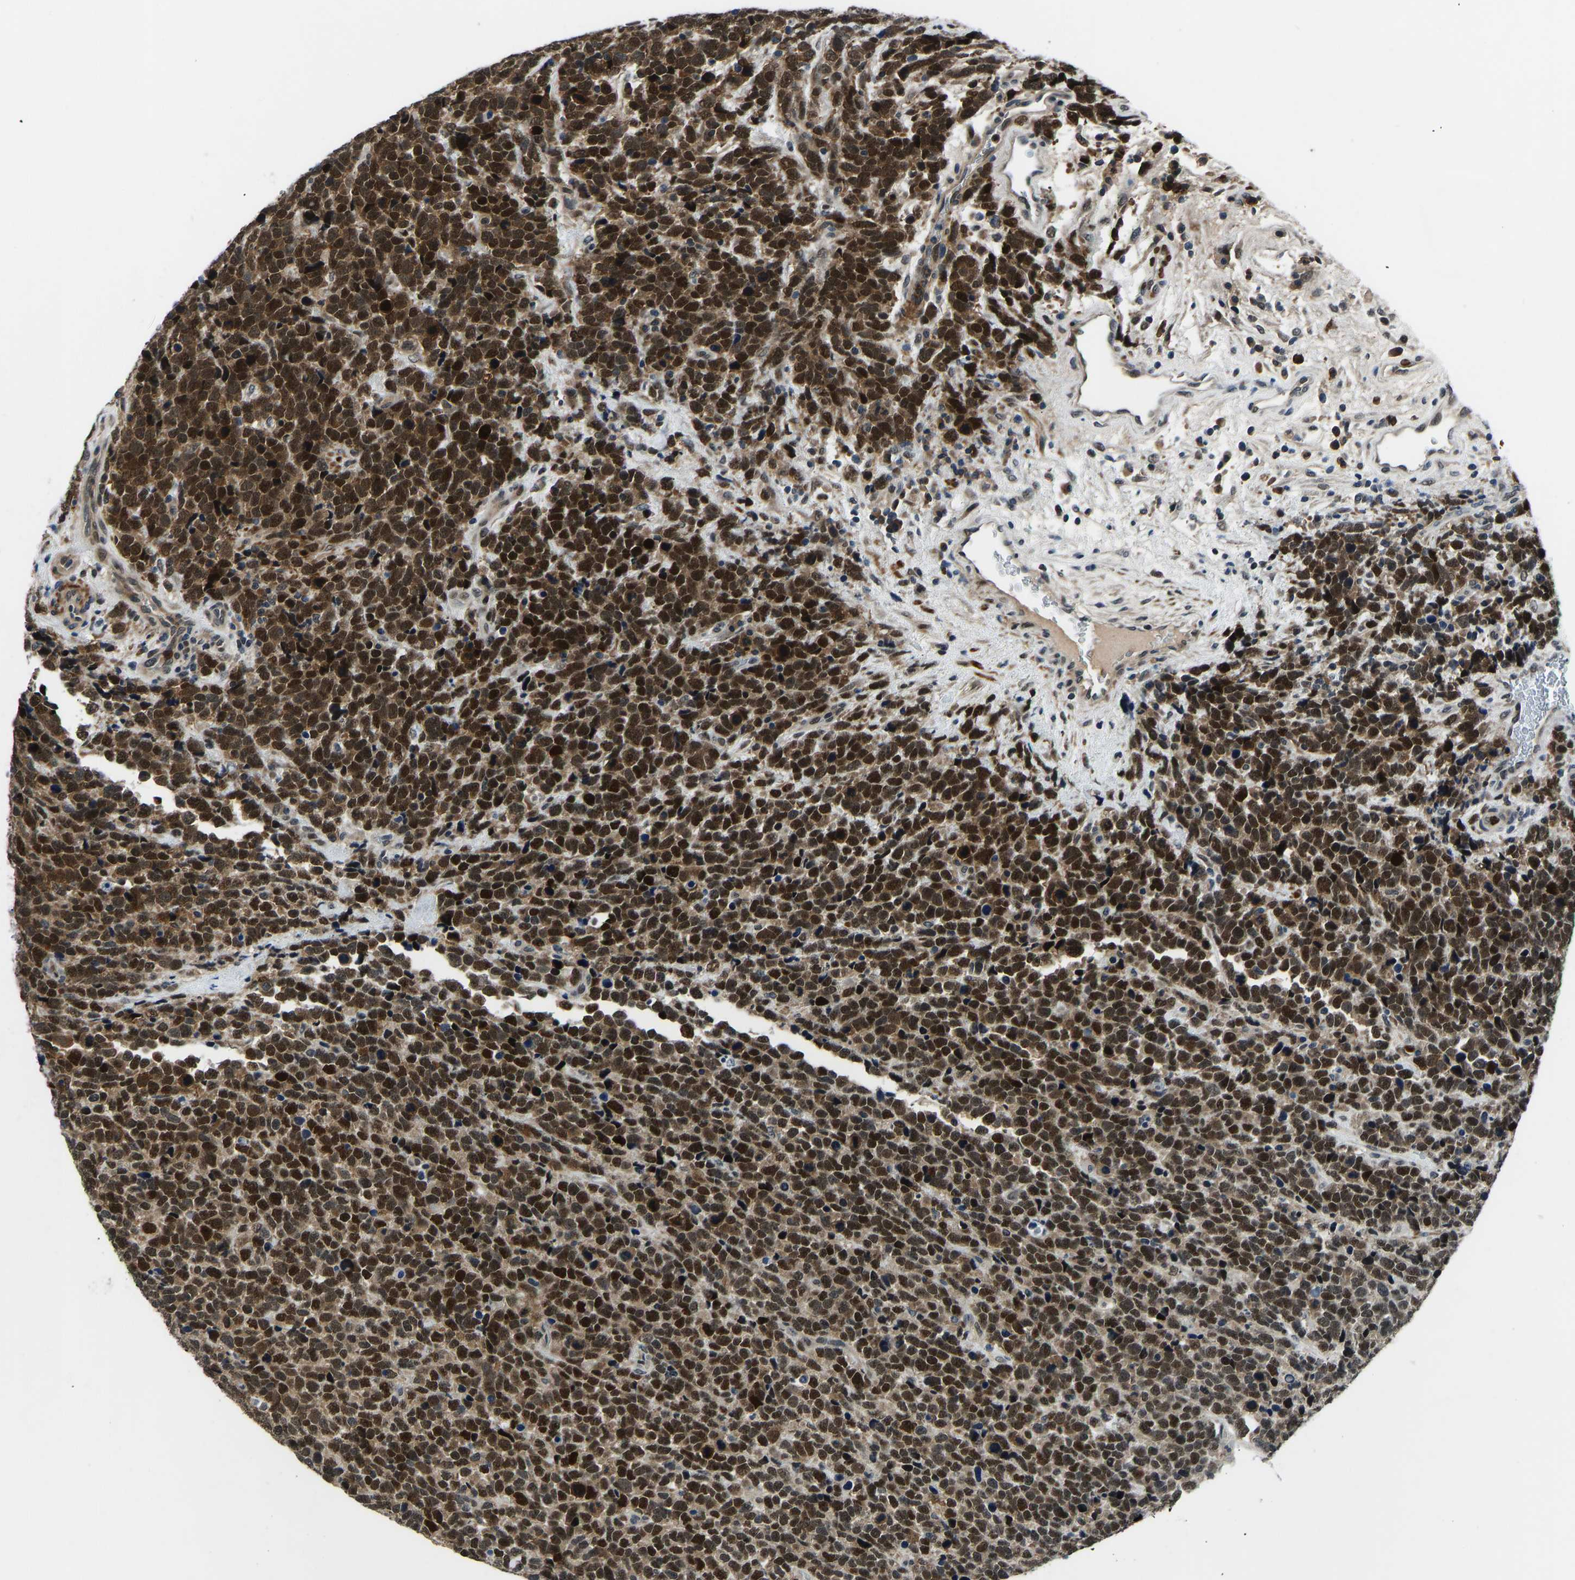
{"staining": {"intensity": "strong", "quantity": ">75%", "location": "cytoplasmic/membranous,nuclear"}, "tissue": "urothelial cancer", "cell_type": "Tumor cells", "image_type": "cancer", "snomed": [{"axis": "morphology", "description": "Urothelial carcinoma, High grade"}, {"axis": "topography", "description": "Urinary bladder"}], "caption": "The photomicrograph exhibits immunohistochemical staining of urothelial cancer. There is strong cytoplasmic/membranous and nuclear staining is present in about >75% of tumor cells.", "gene": "RLIM", "patient": {"sex": "female", "age": 82}}